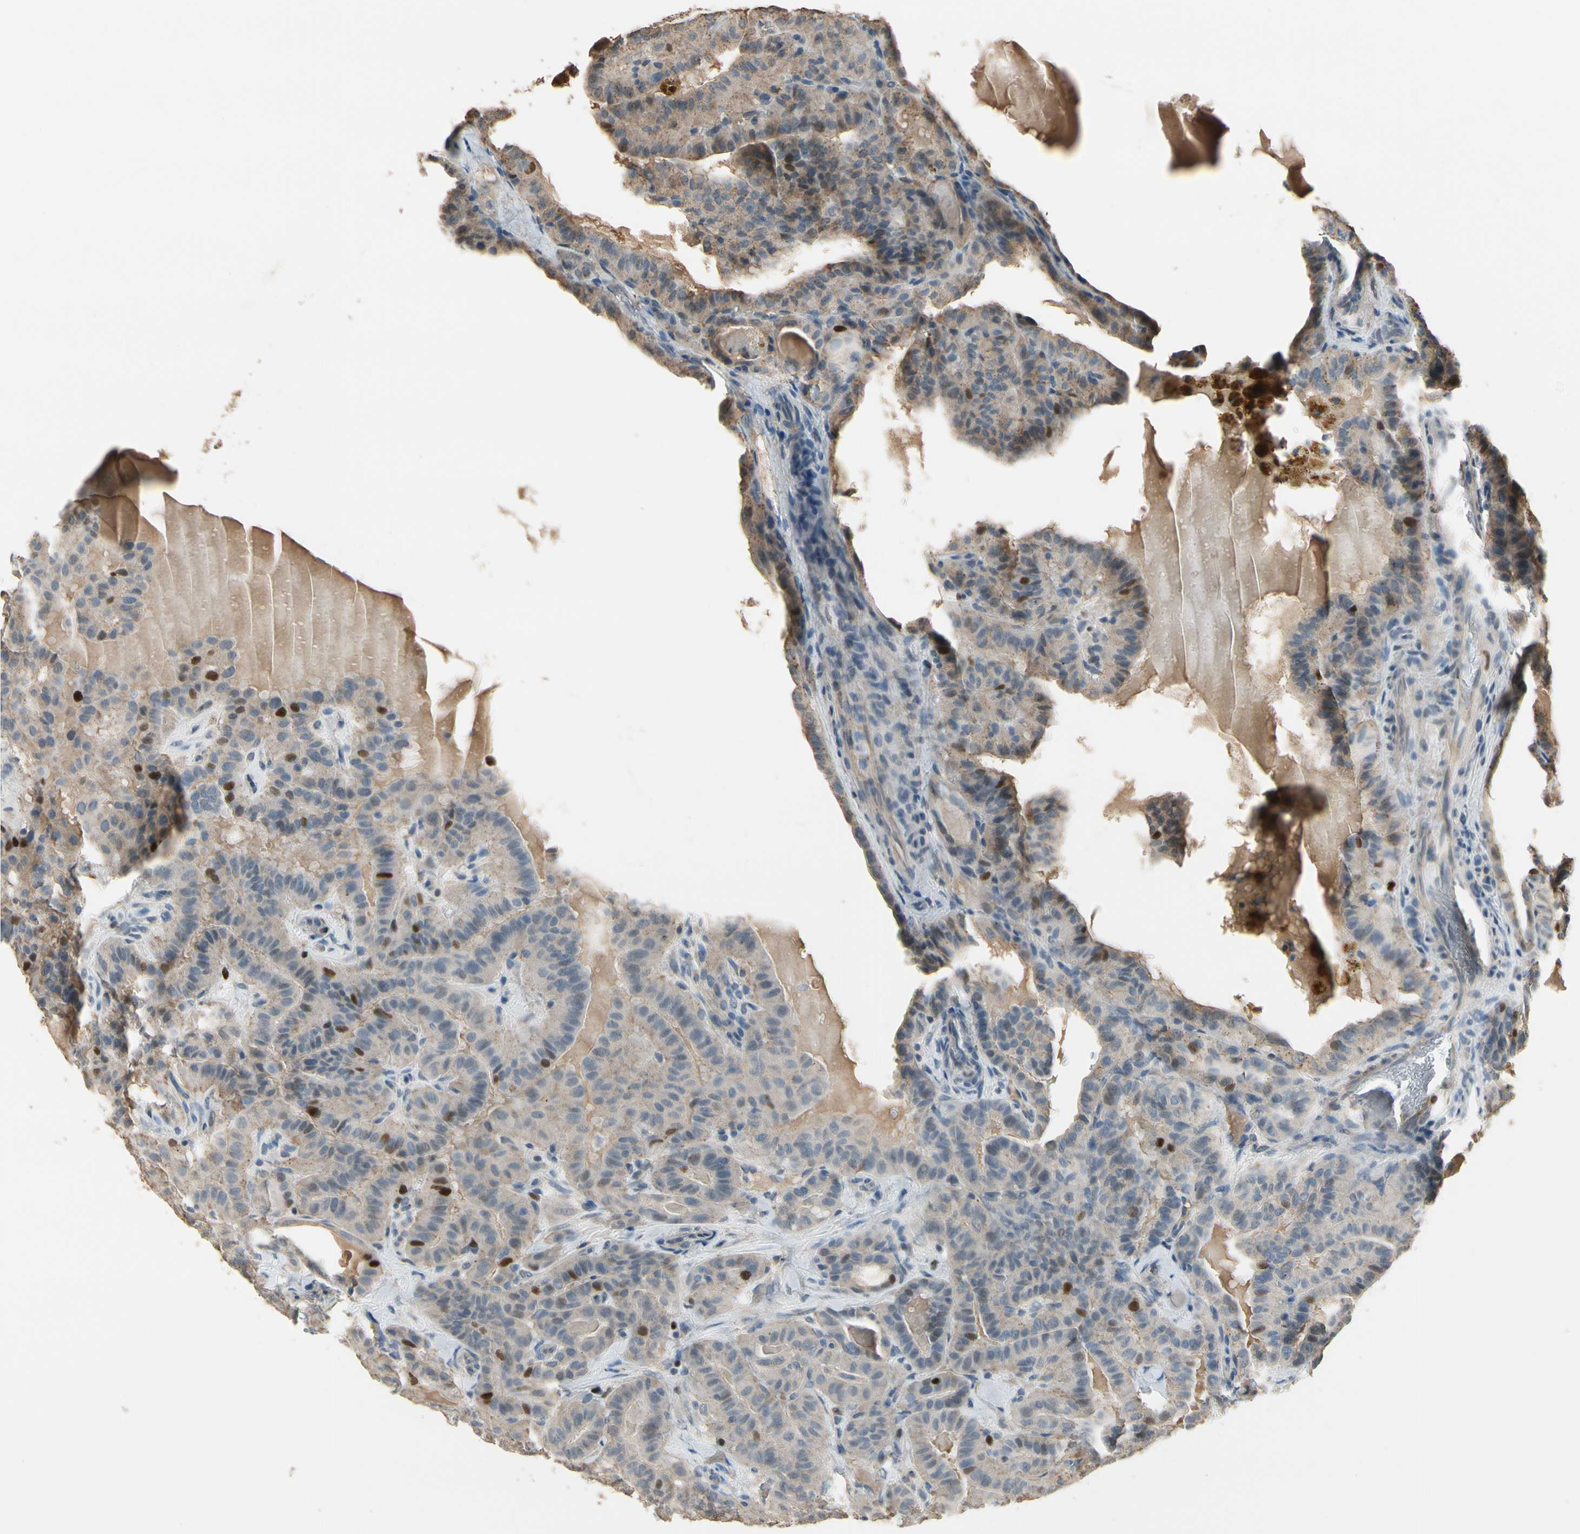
{"staining": {"intensity": "strong", "quantity": "<25%", "location": "cytoplasmic/membranous,nuclear"}, "tissue": "thyroid cancer", "cell_type": "Tumor cells", "image_type": "cancer", "snomed": [{"axis": "morphology", "description": "Papillary adenocarcinoma, NOS"}, {"axis": "topography", "description": "Thyroid gland"}], "caption": "An image of thyroid papillary adenocarcinoma stained for a protein displays strong cytoplasmic/membranous and nuclear brown staining in tumor cells. (Stains: DAB in brown, nuclei in blue, Microscopy: brightfield microscopy at high magnification).", "gene": "ZKSCAN4", "patient": {"sex": "male", "age": 77}}